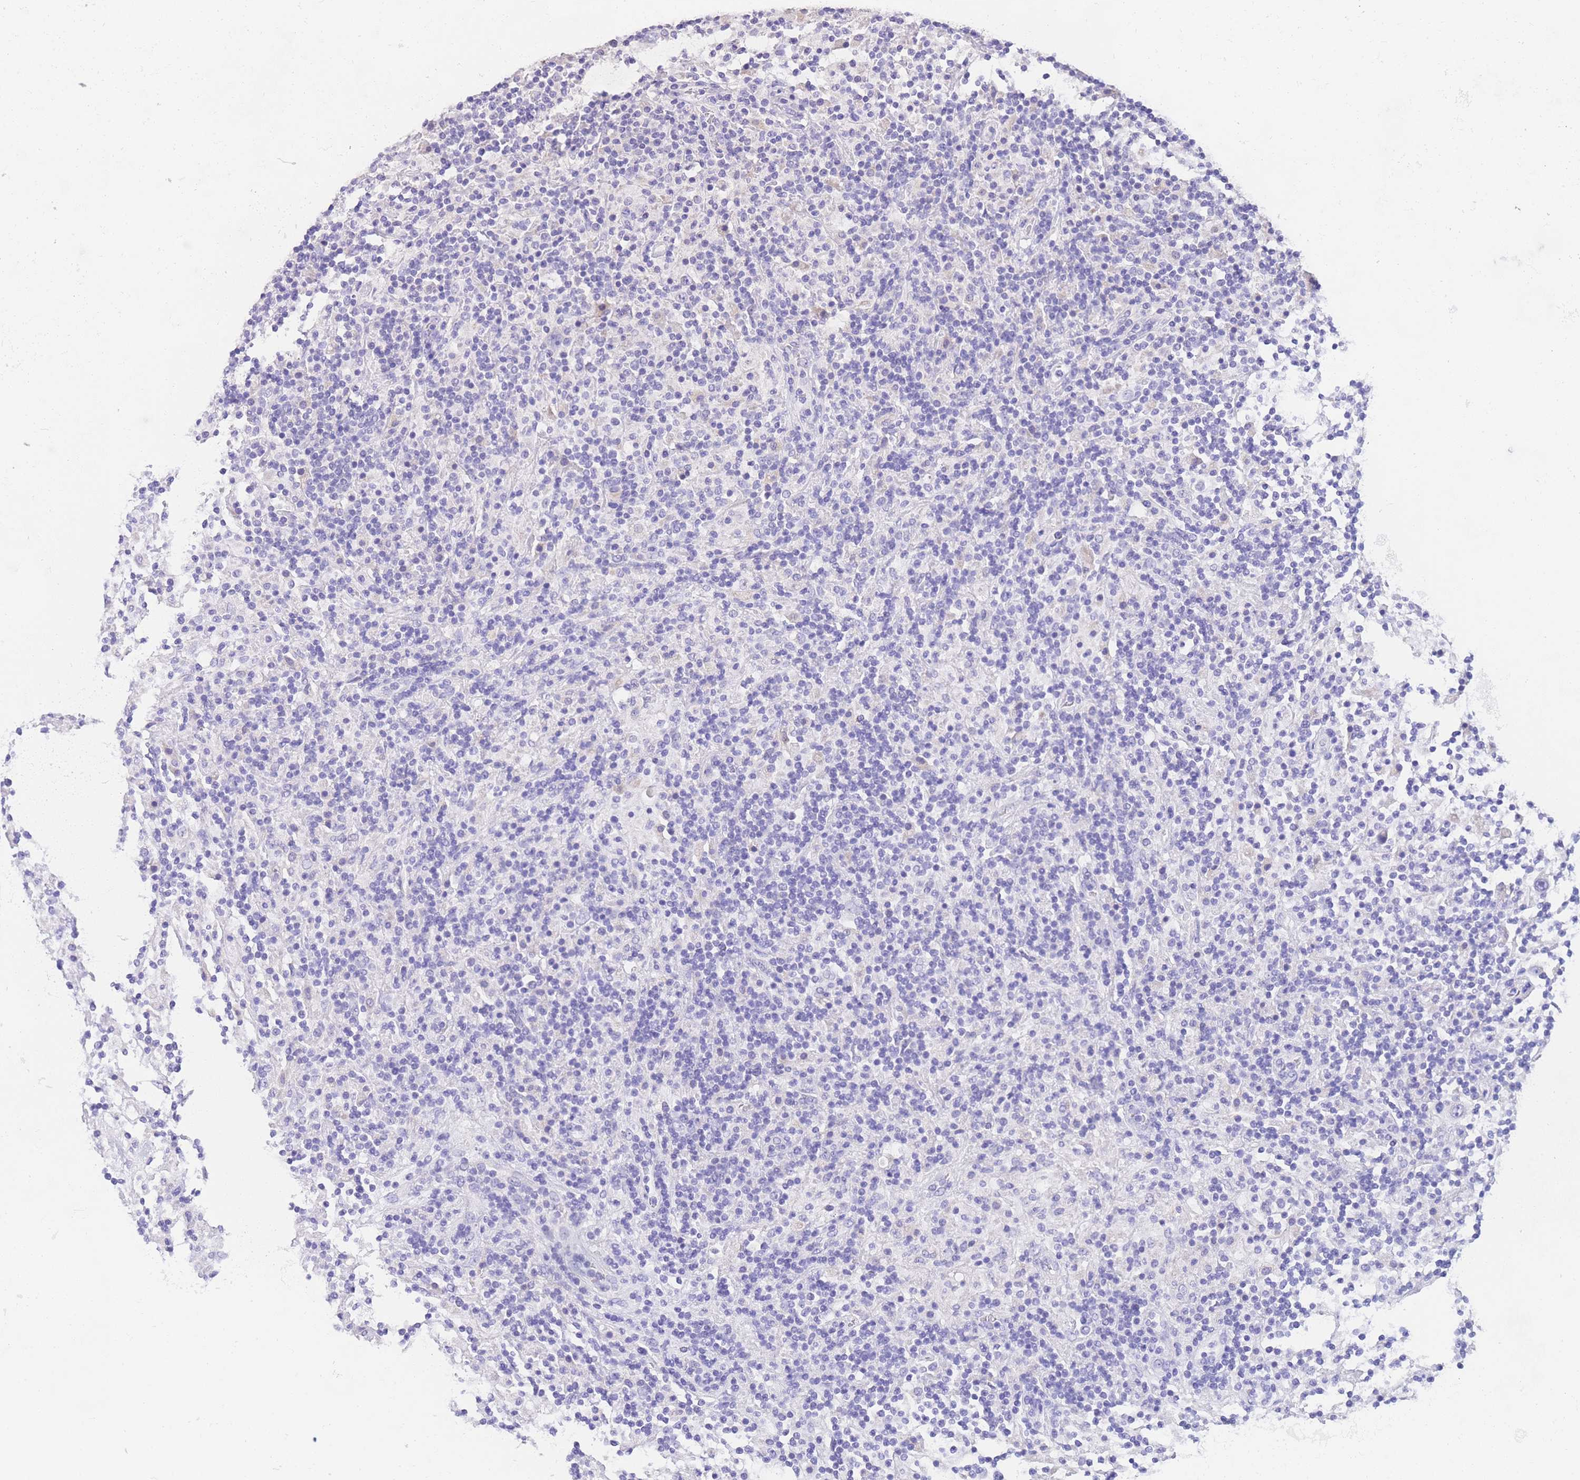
{"staining": {"intensity": "negative", "quantity": "none", "location": "none"}, "tissue": "lymphoma", "cell_type": "Tumor cells", "image_type": "cancer", "snomed": [{"axis": "morphology", "description": "Hodgkin's disease, NOS"}, {"axis": "topography", "description": "Lymph node"}], "caption": "Protein analysis of lymphoma demonstrates no significant positivity in tumor cells.", "gene": "EPN2", "patient": {"sex": "male", "age": 70}}